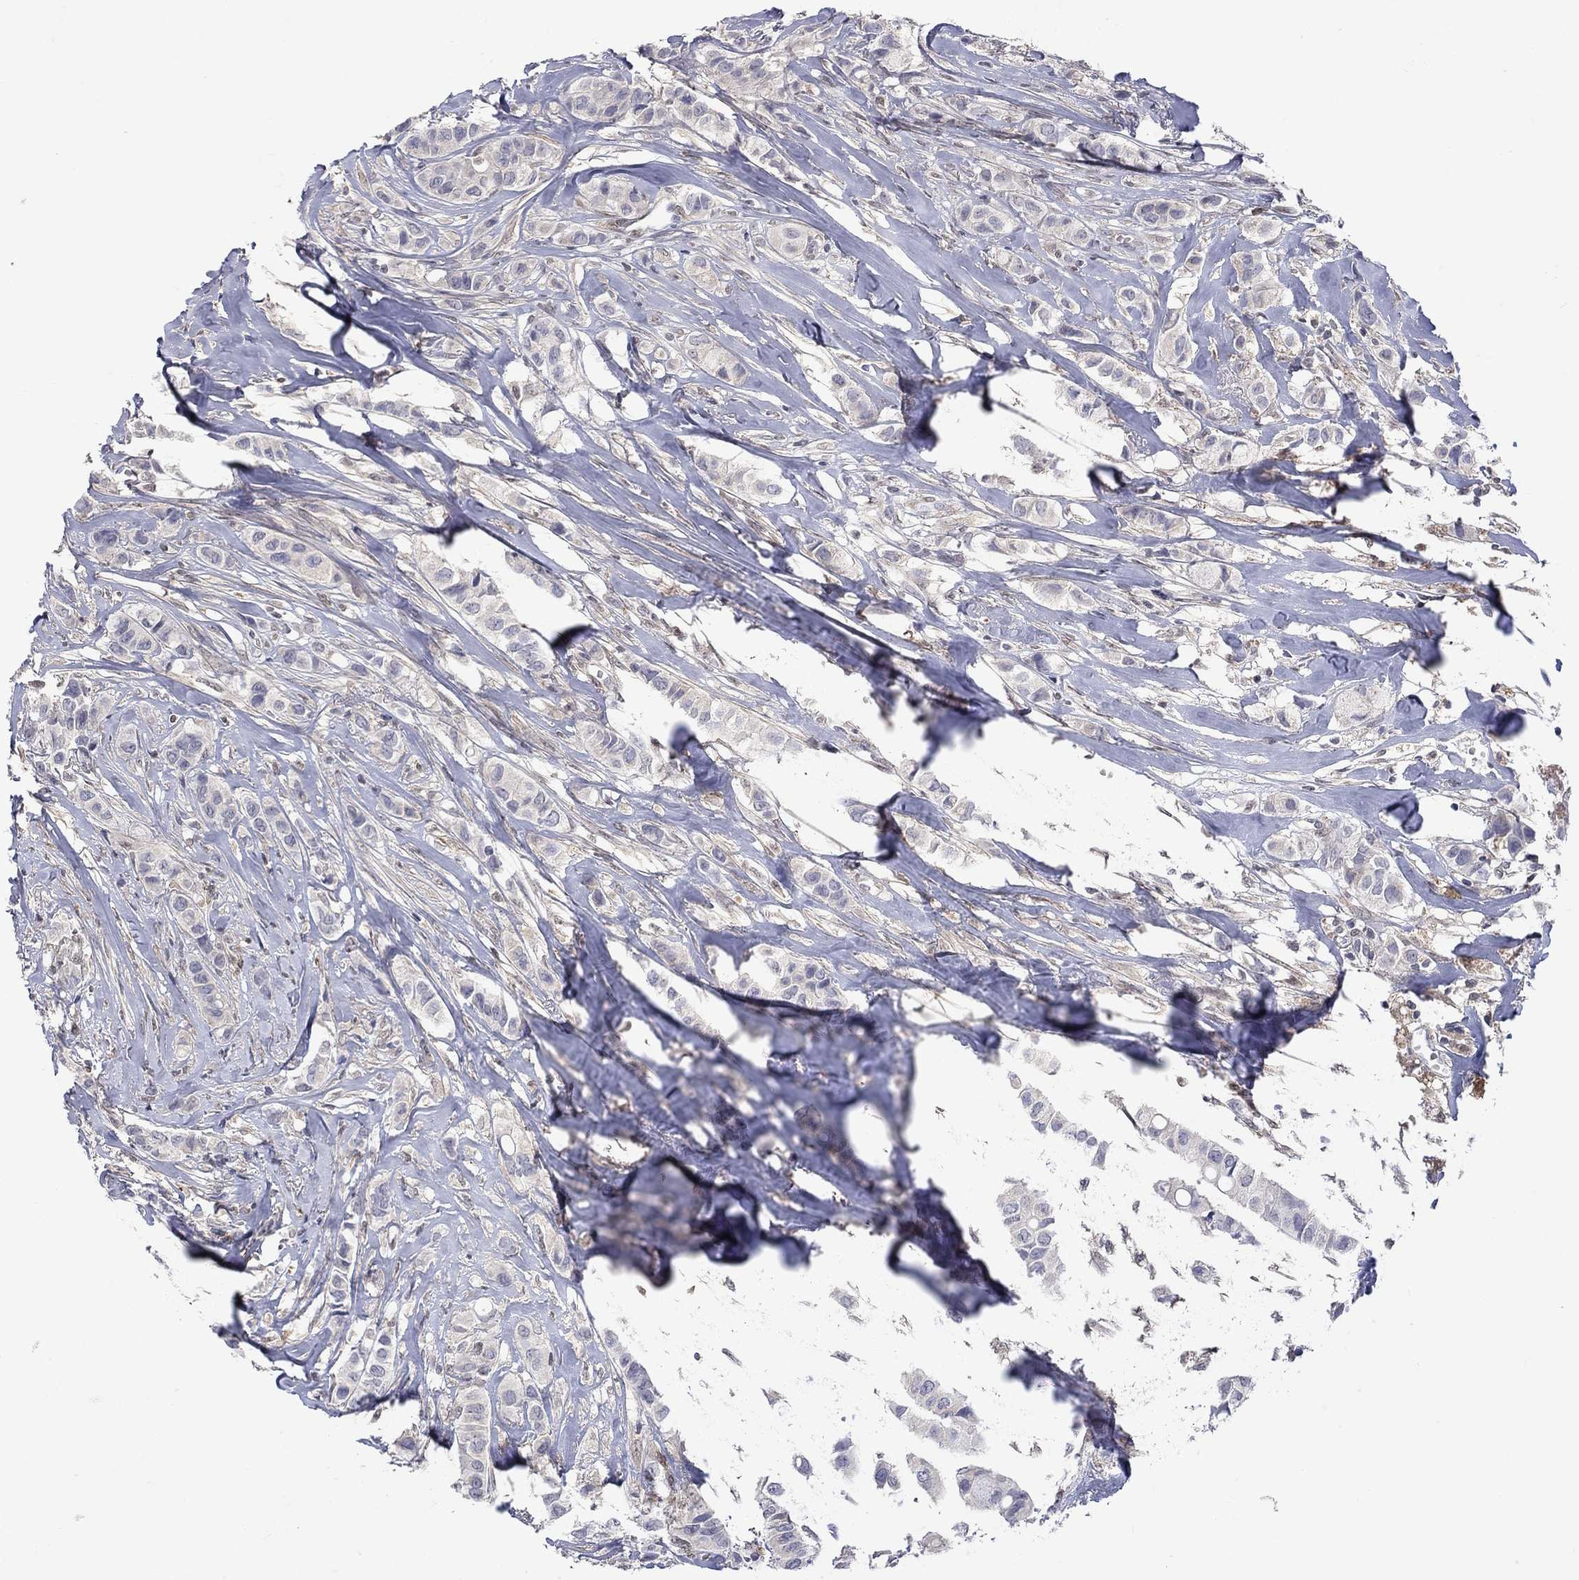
{"staining": {"intensity": "negative", "quantity": "none", "location": "none"}, "tissue": "breast cancer", "cell_type": "Tumor cells", "image_type": "cancer", "snomed": [{"axis": "morphology", "description": "Duct carcinoma"}, {"axis": "topography", "description": "Breast"}], "caption": "Histopathology image shows no significant protein staining in tumor cells of breast cancer (intraductal carcinoma). (Immunohistochemistry (ihc), brightfield microscopy, high magnification).", "gene": "CBR1", "patient": {"sex": "female", "age": 85}}